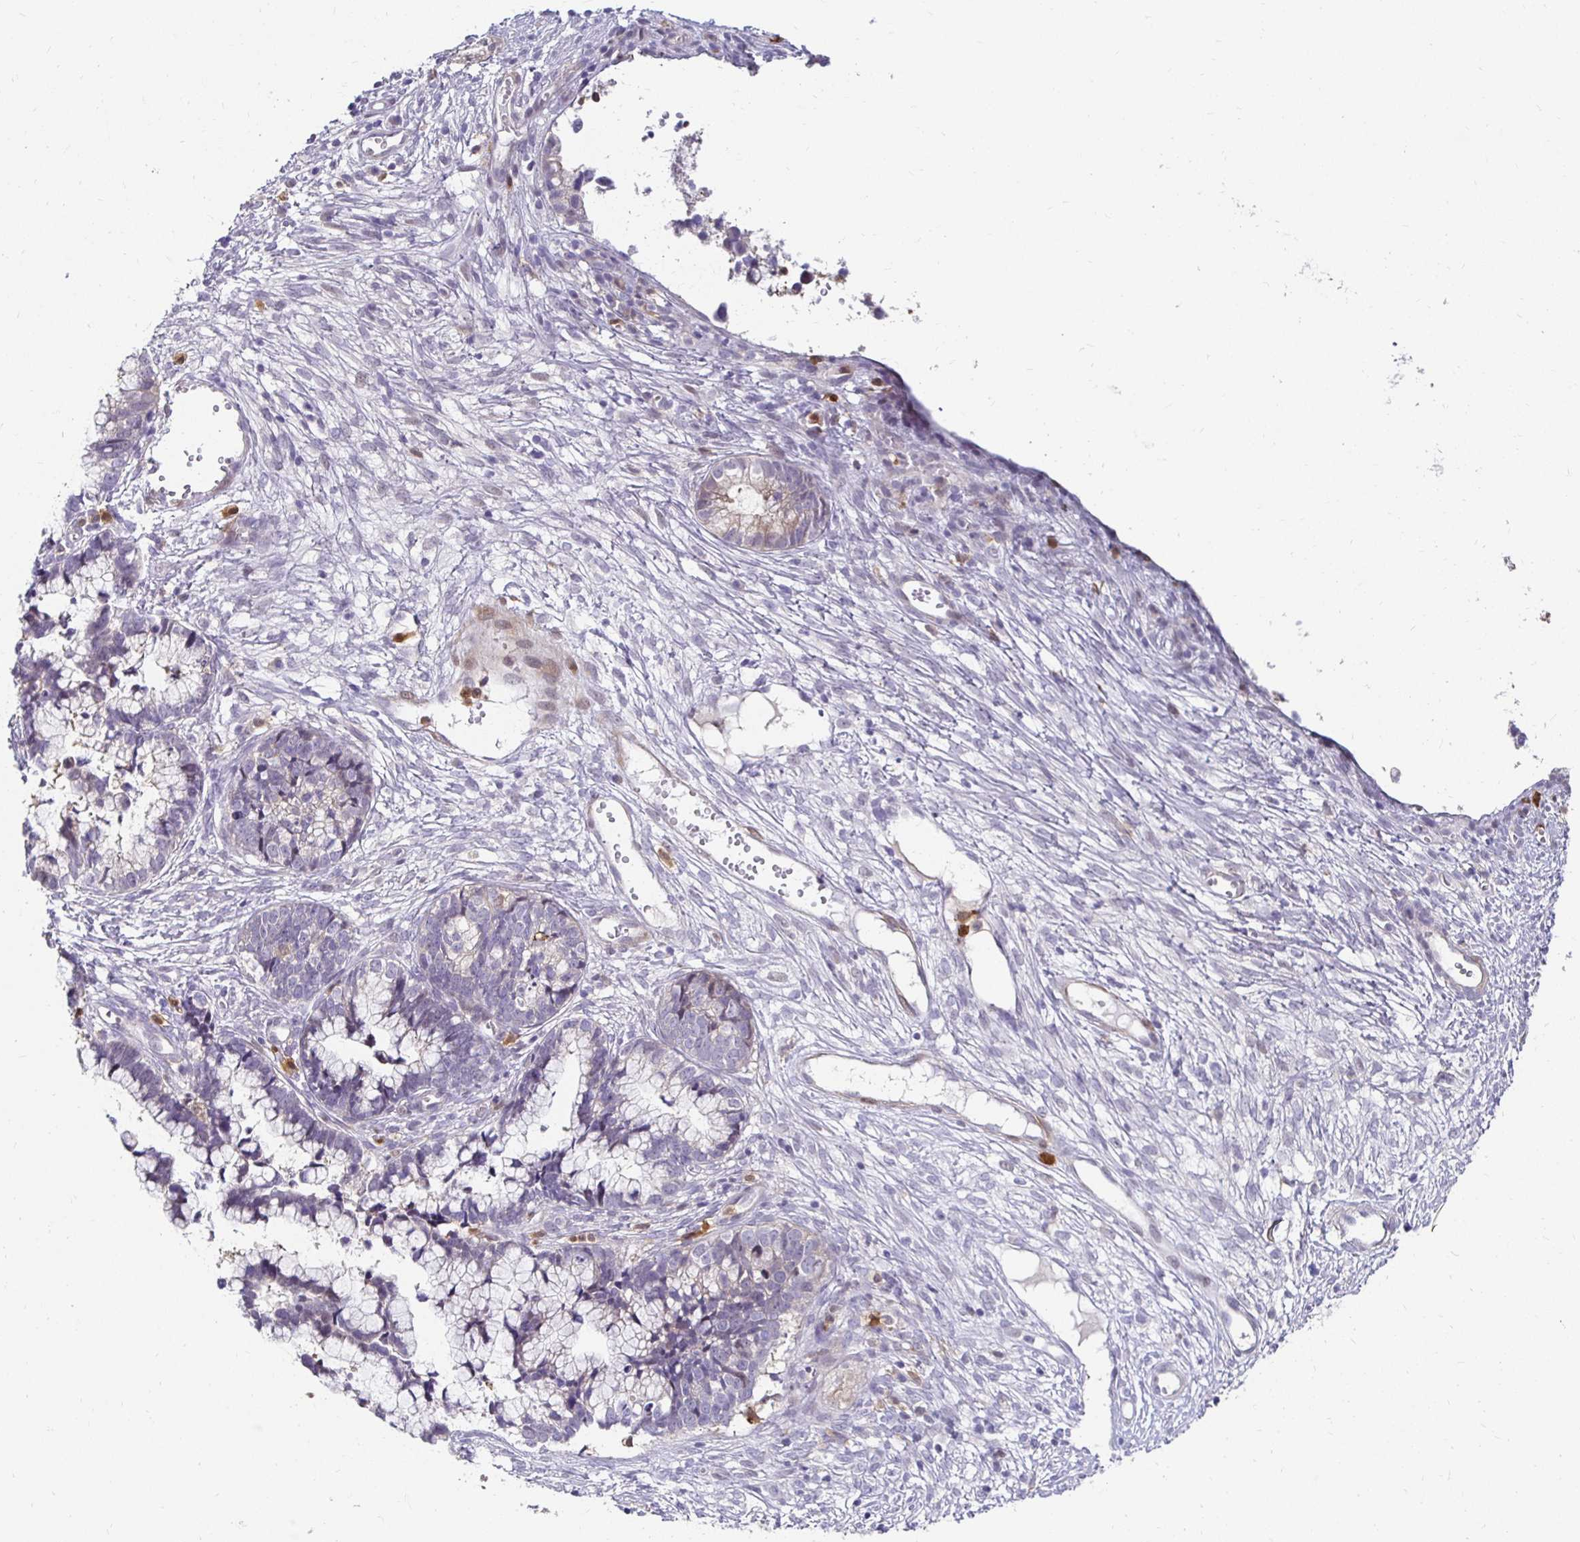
{"staining": {"intensity": "moderate", "quantity": "<25%", "location": "cytoplasmic/membranous"}, "tissue": "cervical cancer", "cell_type": "Tumor cells", "image_type": "cancer", "snomed": [{"axis": "morphology", "description": "Adenocarcinoma, NOS"}, {"axis": "topography", "description": "Cervix"}], "caption": "Tumor cells reveal low levels of moderate cytoplasmic/membranous expression in about <25% of cells in cervical cancer.", "gene": "PADI2", "patient": {"sex": "female", "age": 44}}